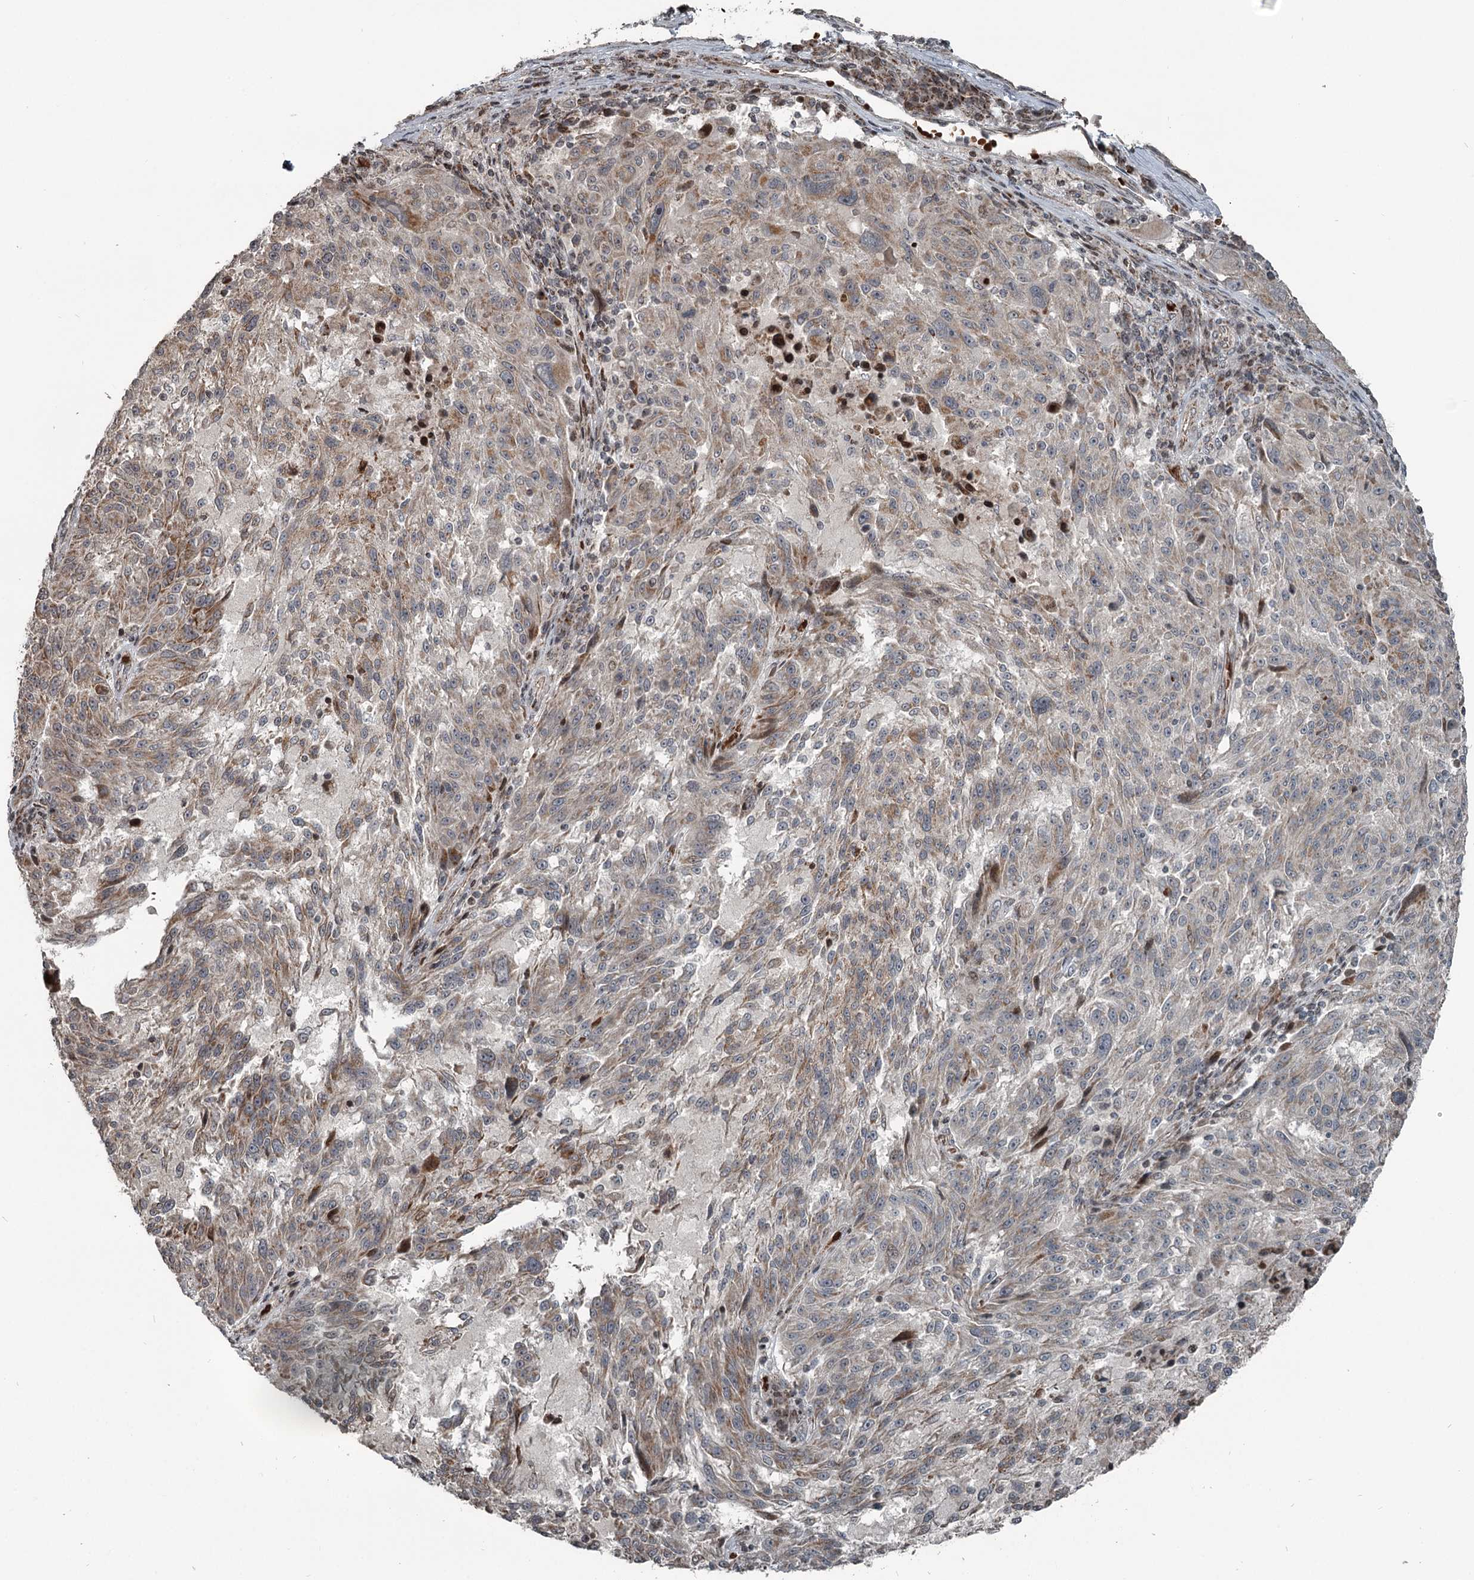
{"staining": {"intensity": "weak", "quantity": "25%-75%", "location": "cytoplasmic/membranous"}, "tissue": "melanoma", "cell_type": "Tumor cells", "image_type": "cancer", "snomed": [{"axis": "morphology", "description": "Malignant melanoma, NOS"}, {"axis": "topography", "description": "Skin"}], "caption": "Melanoma stained with a brown dye demonstrates weak cytoplasmic/membranous positive expression in about 25%-75% of tumor cells.", "gene": "RASSF8", "patient": {"sex": "male", "age": 53}}